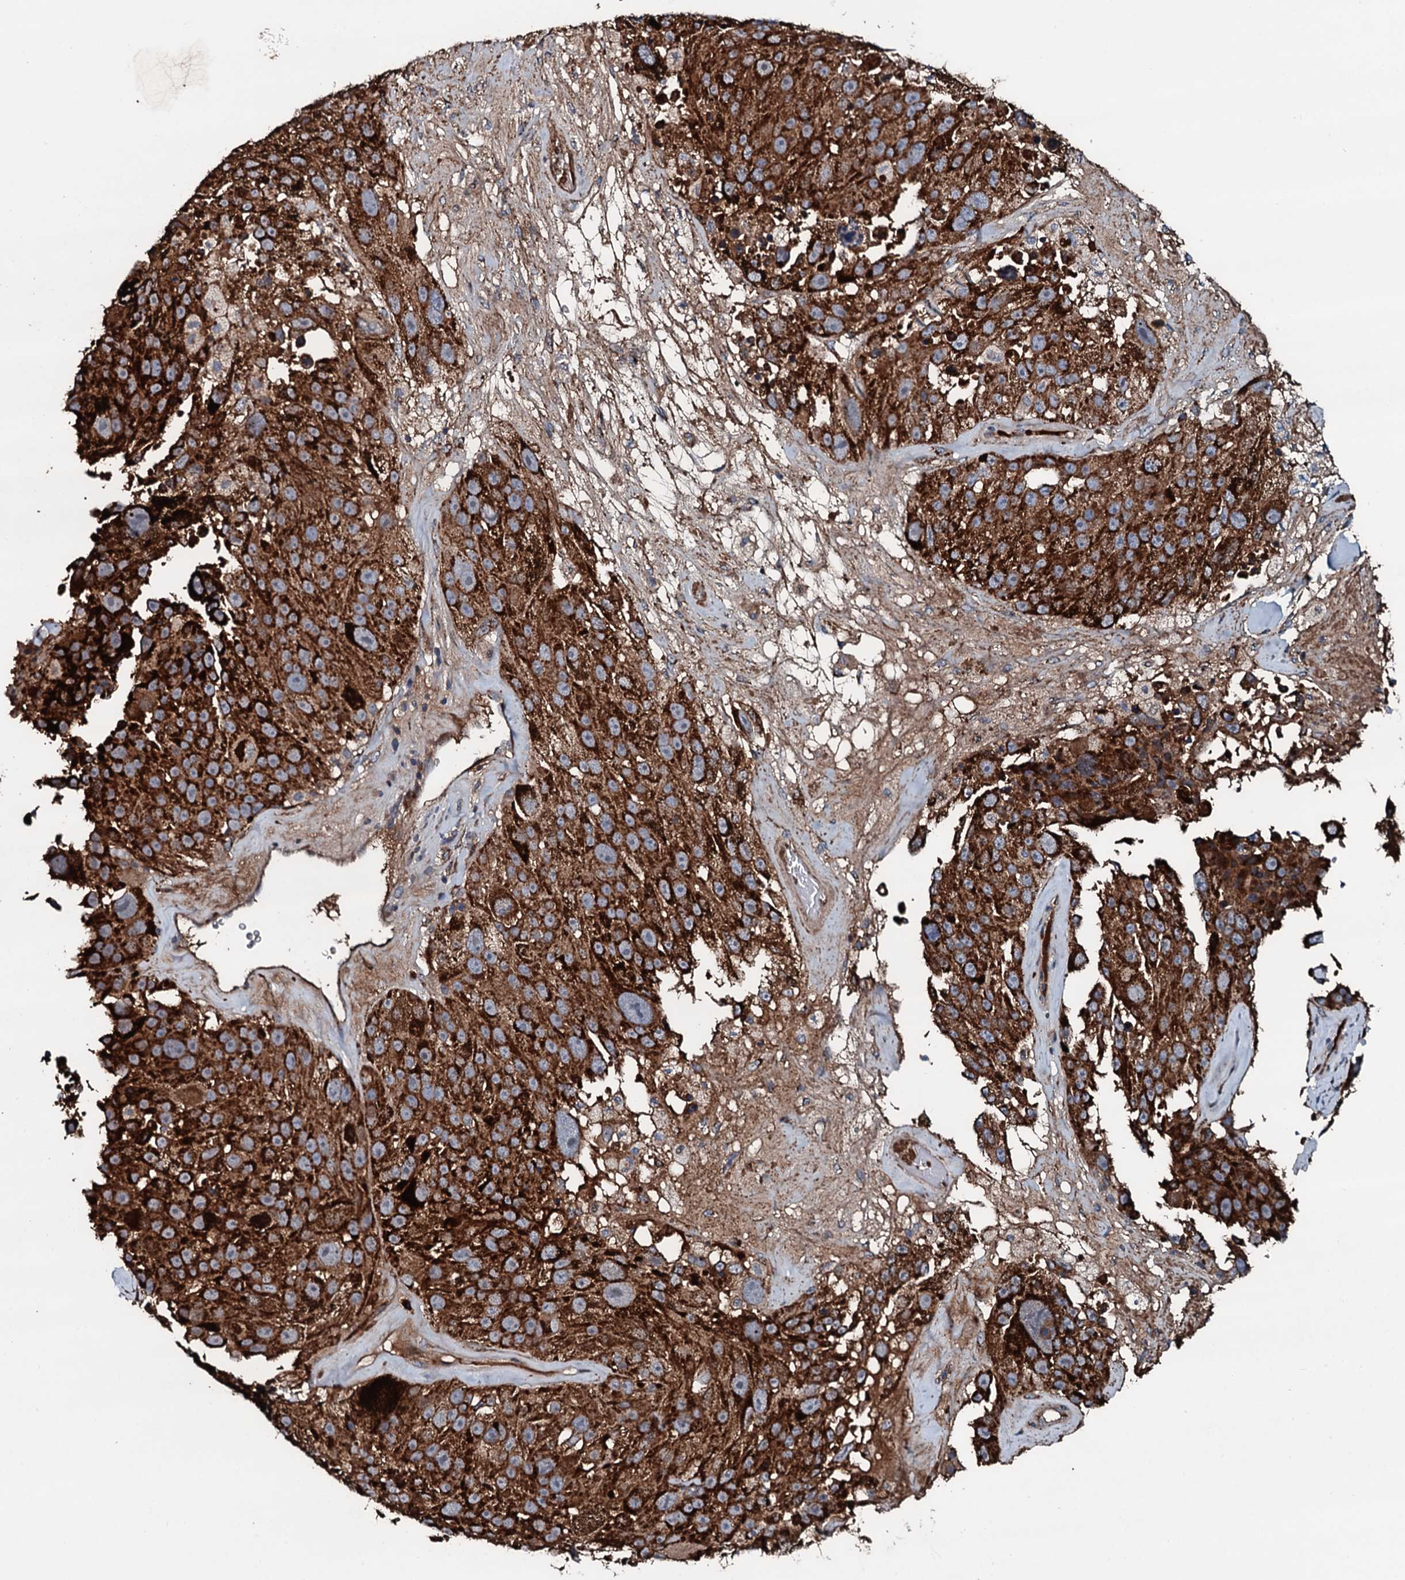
{"staining": {"intensity": "strong", "quantity": ">75%", "location": "cytoplasmic/membranous"}, "tissue": "melanoma", "cell_type": "Tumor cells", "image_type": "cancer", "snomed": [{"axis": "morphology", "description": "Malignant melanoma, Metastatic site"}, {"axis": "topography", "description": "Lymph node"}], "caption": "This photomicrograph displays immunohistochemistry (IHC) staining of malignant melanoma (metastatic site), with high strong cytoplasmic/membranous expression in about >75% of tumor cells.", "gene": "AARS1", "patient": {"sex": "male", "age": 62}}